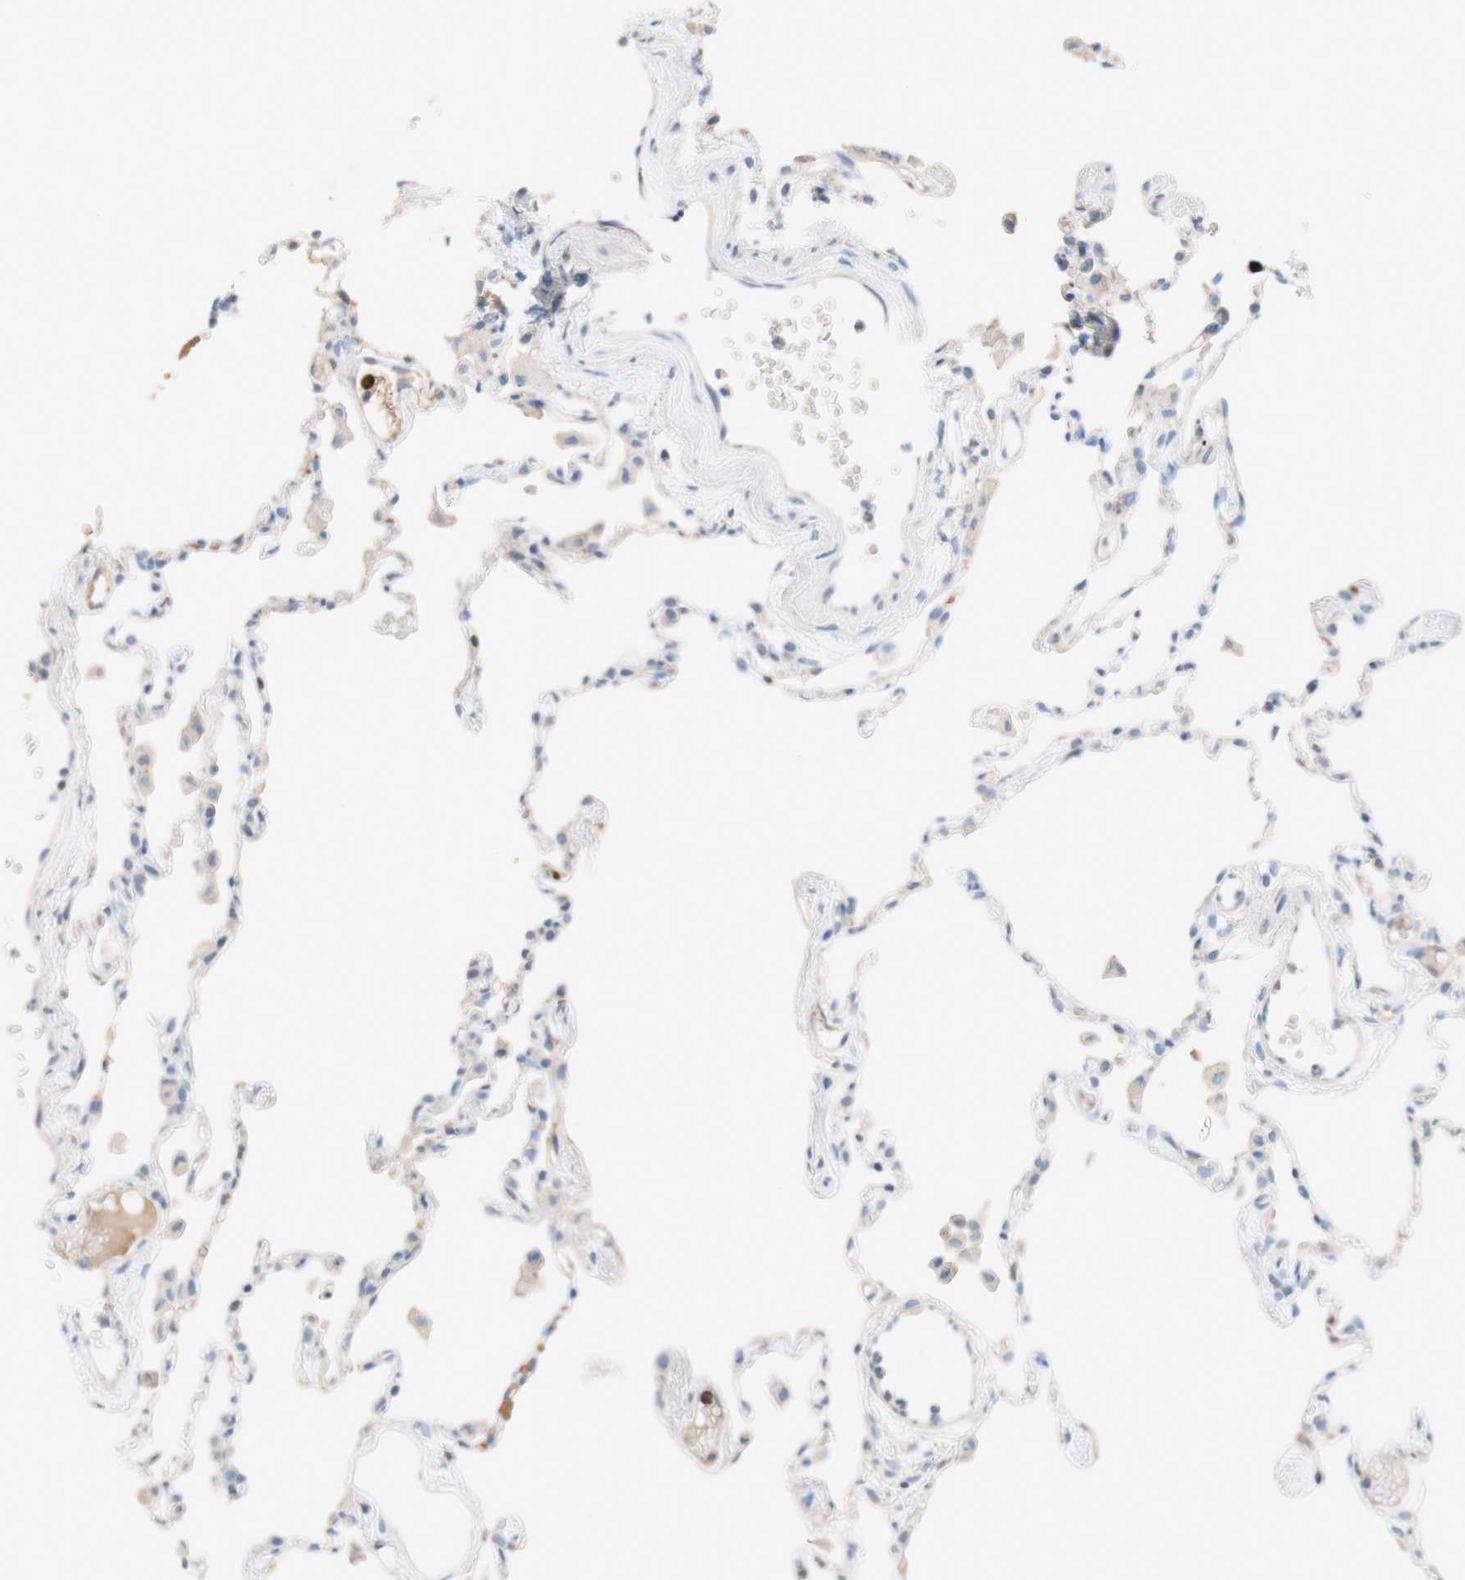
{"staining": {"intensity": "weak", "quantity": "25%-75%", "location": "cytoplasmic/membranous"}, "tissue": "lung", "cell_type": "Alveolar cells", "image_type": "normal", "snomed": [{"axis": "morphology", "description": "Normal tissue, NOS"}, {"axis": "topography", "description": "Lung"}], "caption": "DAB immunohistochemical staining of benign lung displays weak cytoplasmic/membranous protein expression in approximately 25%-75% of alveolar cells.", "gene": "PACSIN1", "patient": {"sex": "female", "age": 49}}